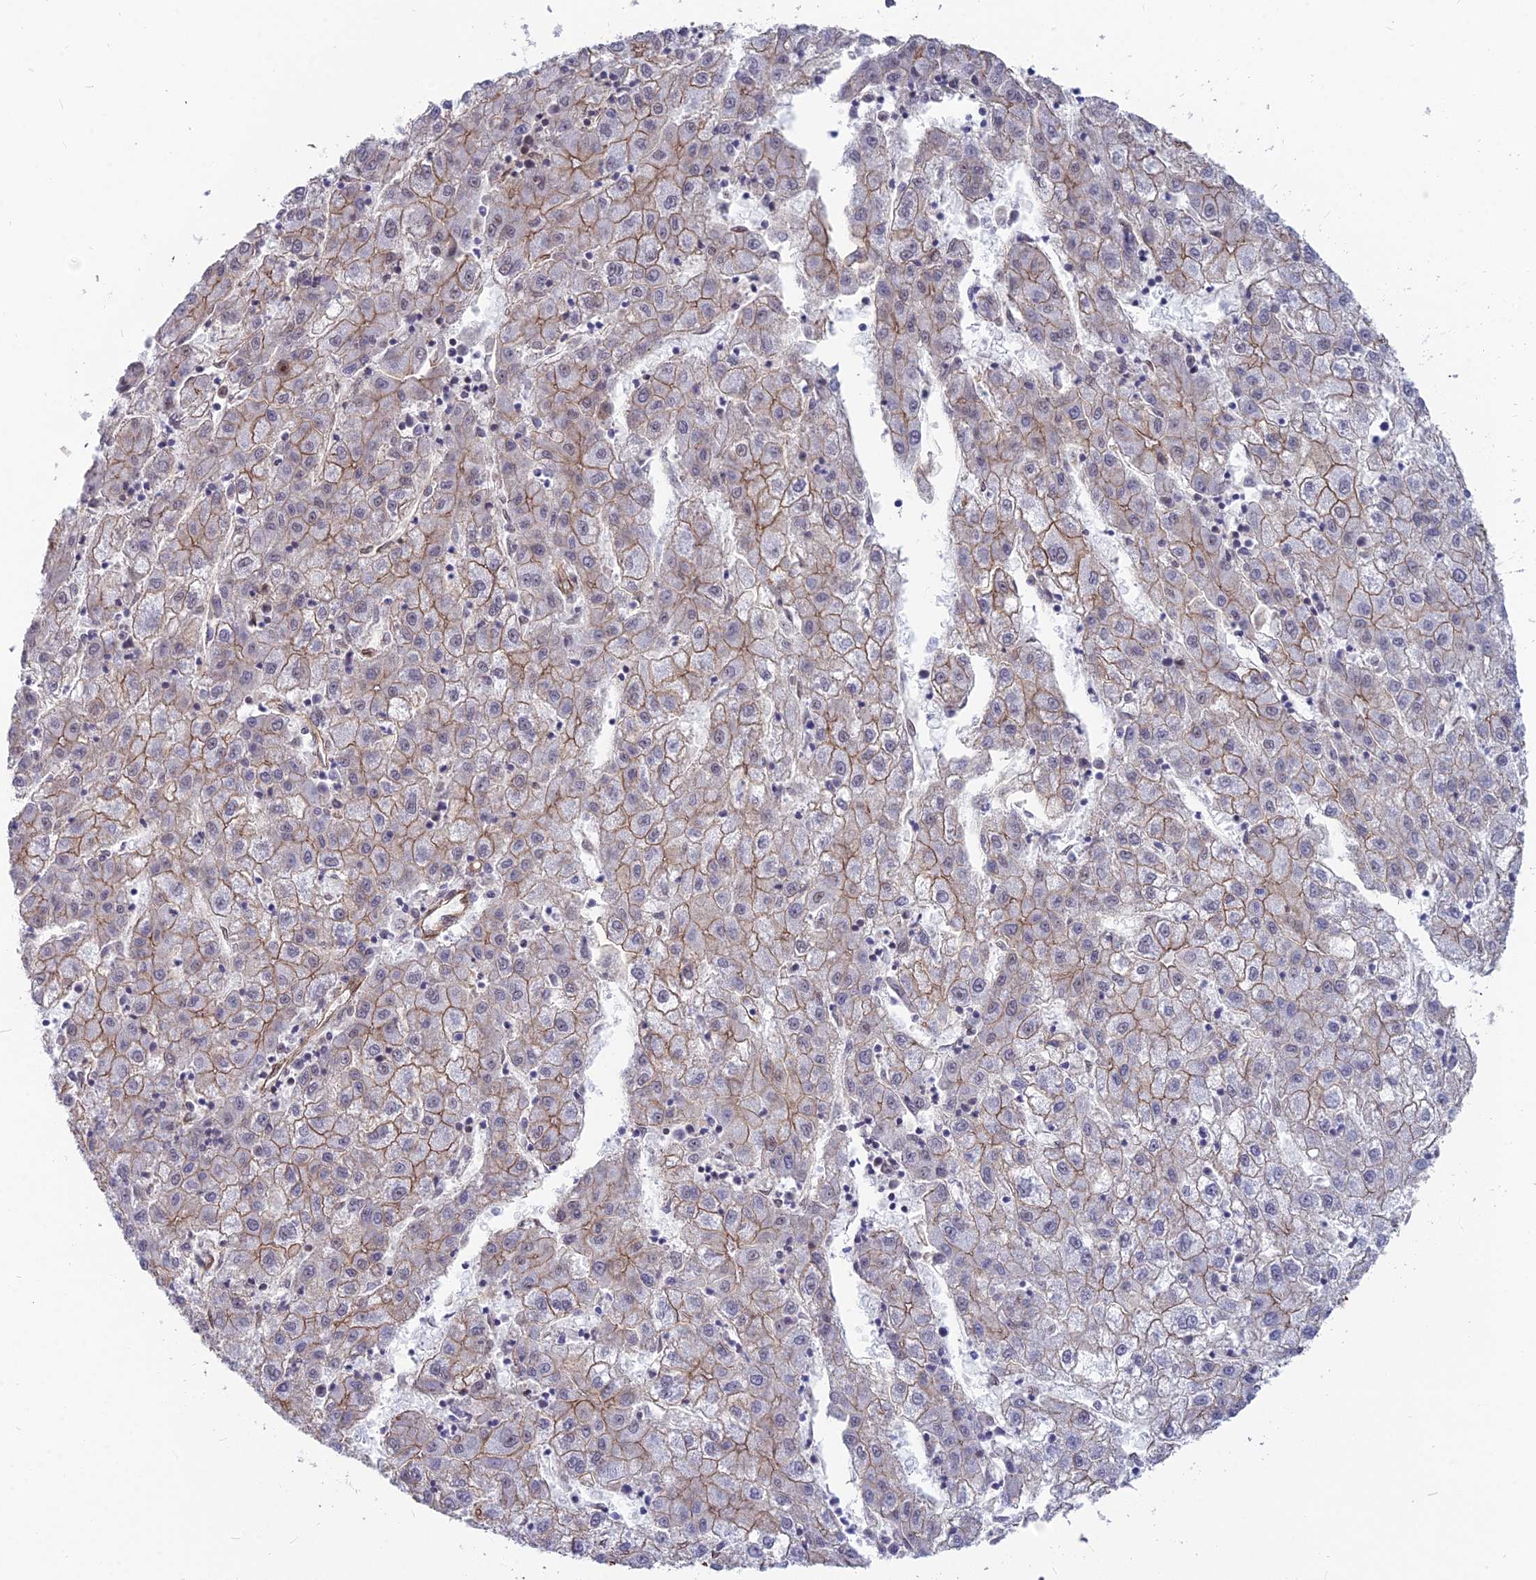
{"staining": {"intensity": "moderate", "quantity": ">75%", "location": "cytoplasmic/membranous"}, "tissue": "liver cancer", "cell_type": "Tumor cells", "image_type": "cancer", "snomed": [{"axis": "morphology", "description": "Carcinoma, Hepatocellular, NOS"}, {"axis": "topography", "description": "Liver"}], "caption": "Protein expression analysis of human liver cancer (hepatocellular carcinoma) reveals moderate cytoplasmic/membranous expression in approximately >75% of tumor cells.", "gene": "YJU2", "patient": {"sex": "male", "age": 72}}